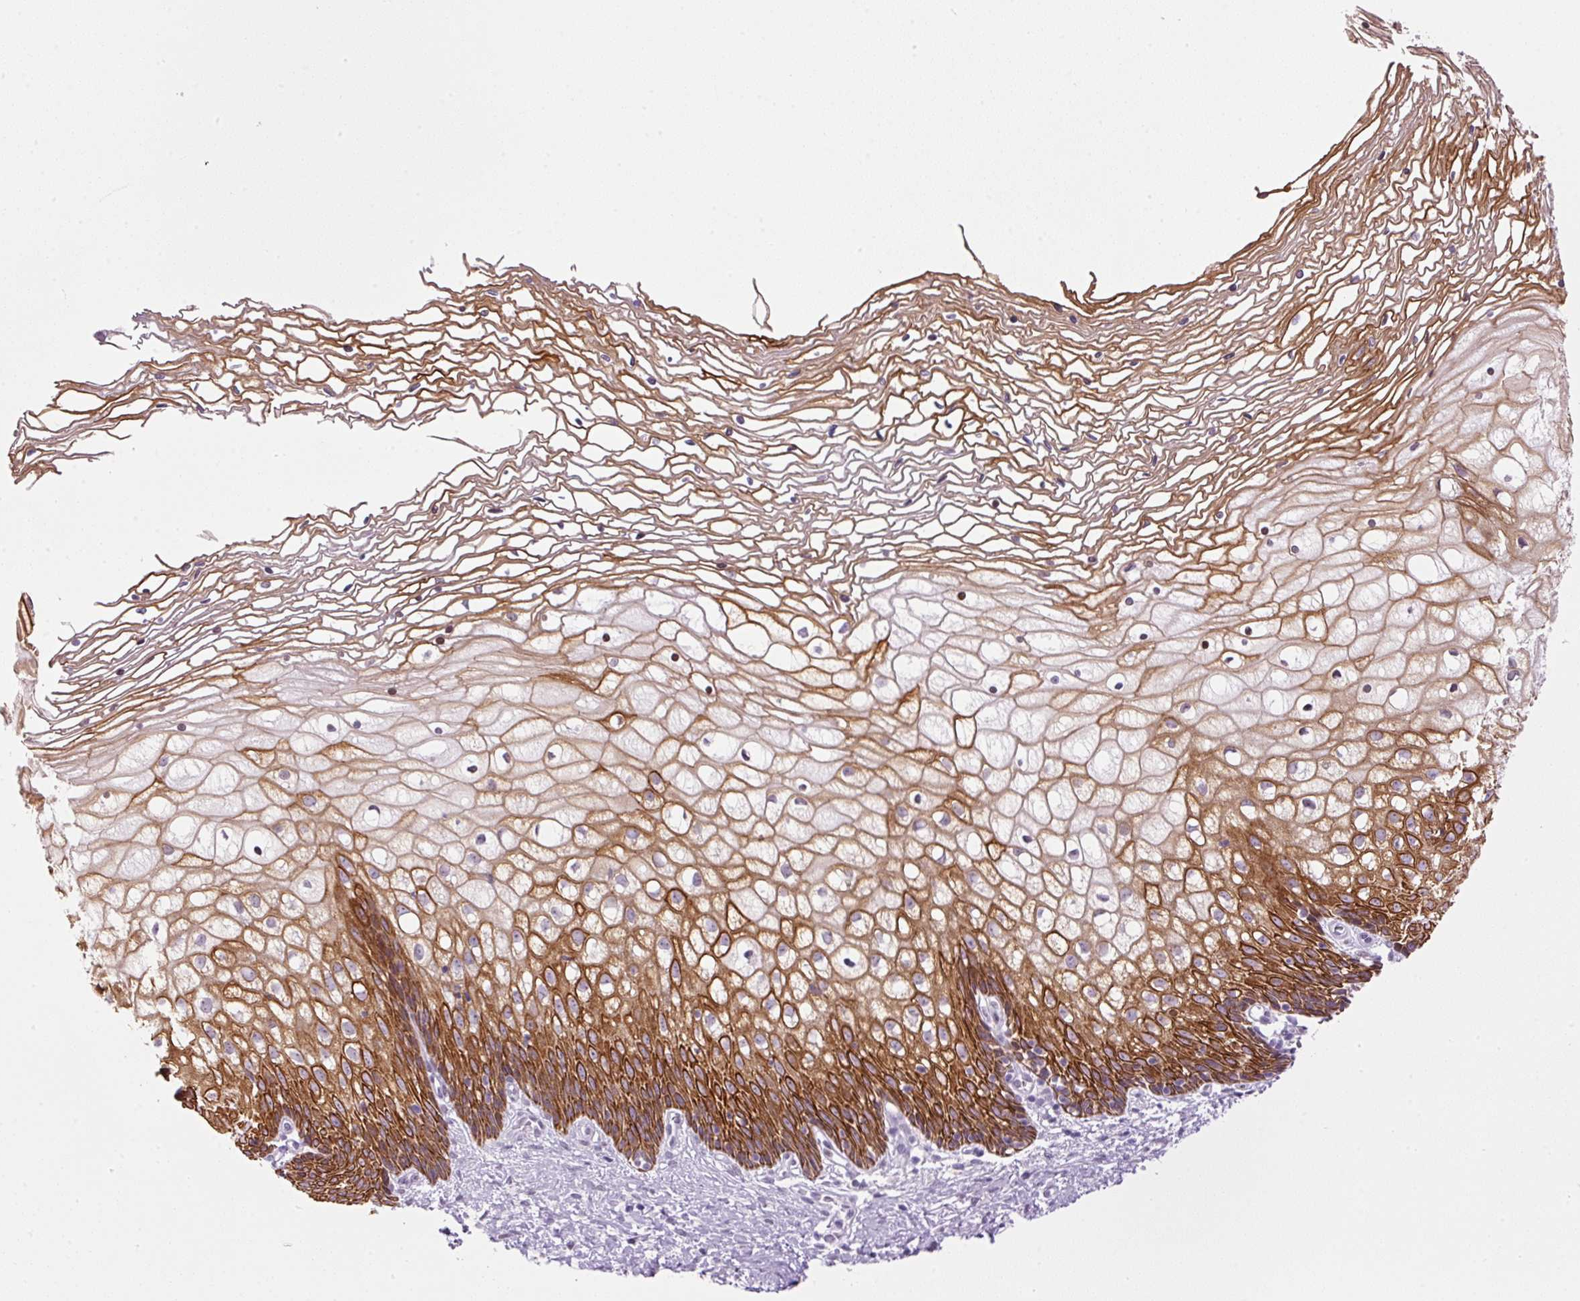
{"staining": {"intensity": "negative", "quantity": "none", "location": "none"}, "tissue": "cervix", "cell_type": "Glandular cells", "image_type": "normal", "snomed": [{"axis": "morphology", "description": "Normal tissue, NOS"}, {"axis": "topography", "description": "Cervix"}], "caption": "Protein analysis of normal cervix shows no significant expression in glandular cells. (IHC, brightfield microscopy, high magnification).", "gene": "SRC", "patient": {"sex": "female", "age": 36}}